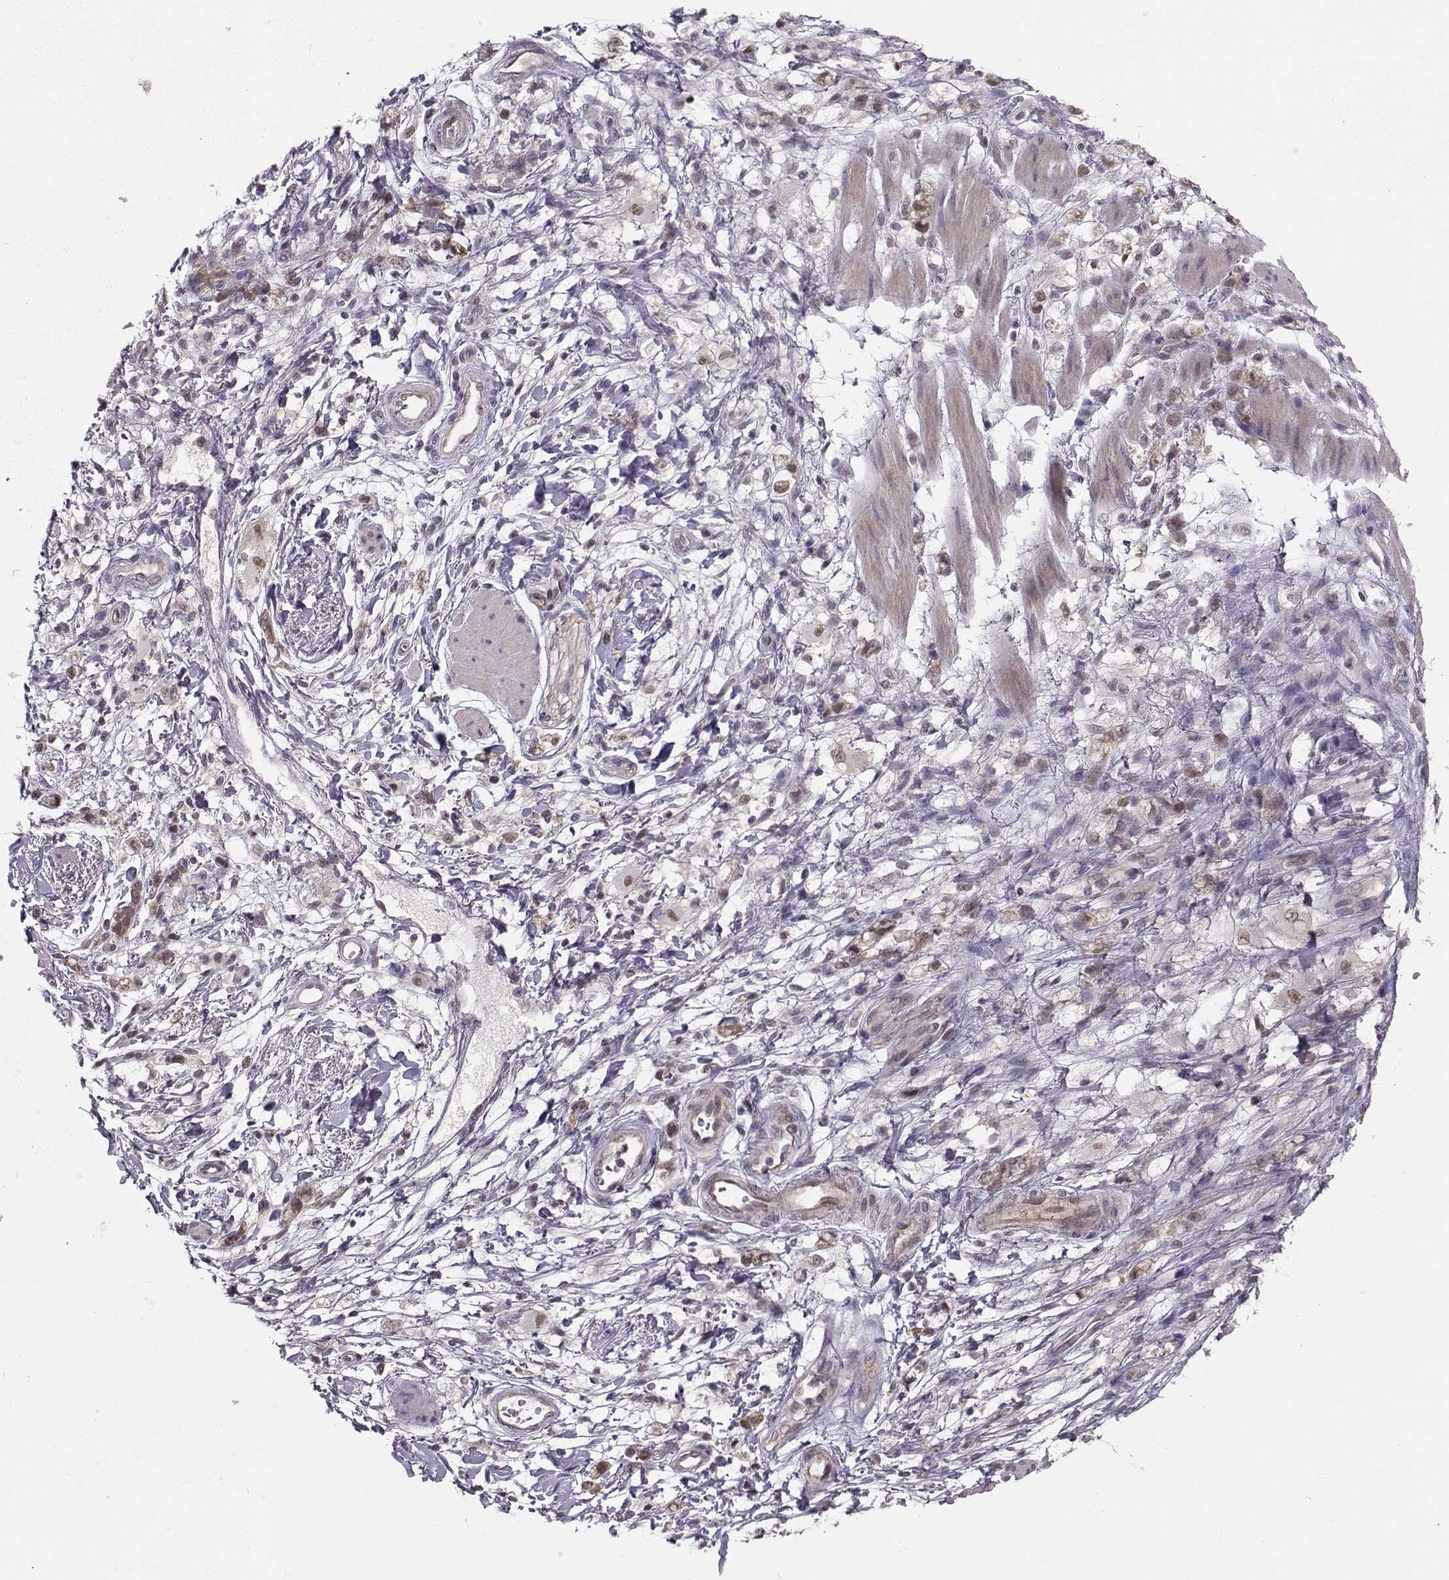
{"staining": {"intensity": "weak", "quantity": "<25%", "location": "nuclear"}, "tissue": "stomach cancer", "cell_type": "Tumor cells", "image_type": "cancer", "snomed": [{"axis": "morphology", "description": "Adenocarcinoma, NOS"}, {"axis": "topography", "description": "Stomach"}], "caption": "The image reveals no significant expression in tumor cells of adenocarcinoma (stomach). (DAB immunohistochemistry (IHC) visualized using brightfield microscopy, high magnification).", "gene": "PKP2", "patient": {"sex": "female", "age": 60}}